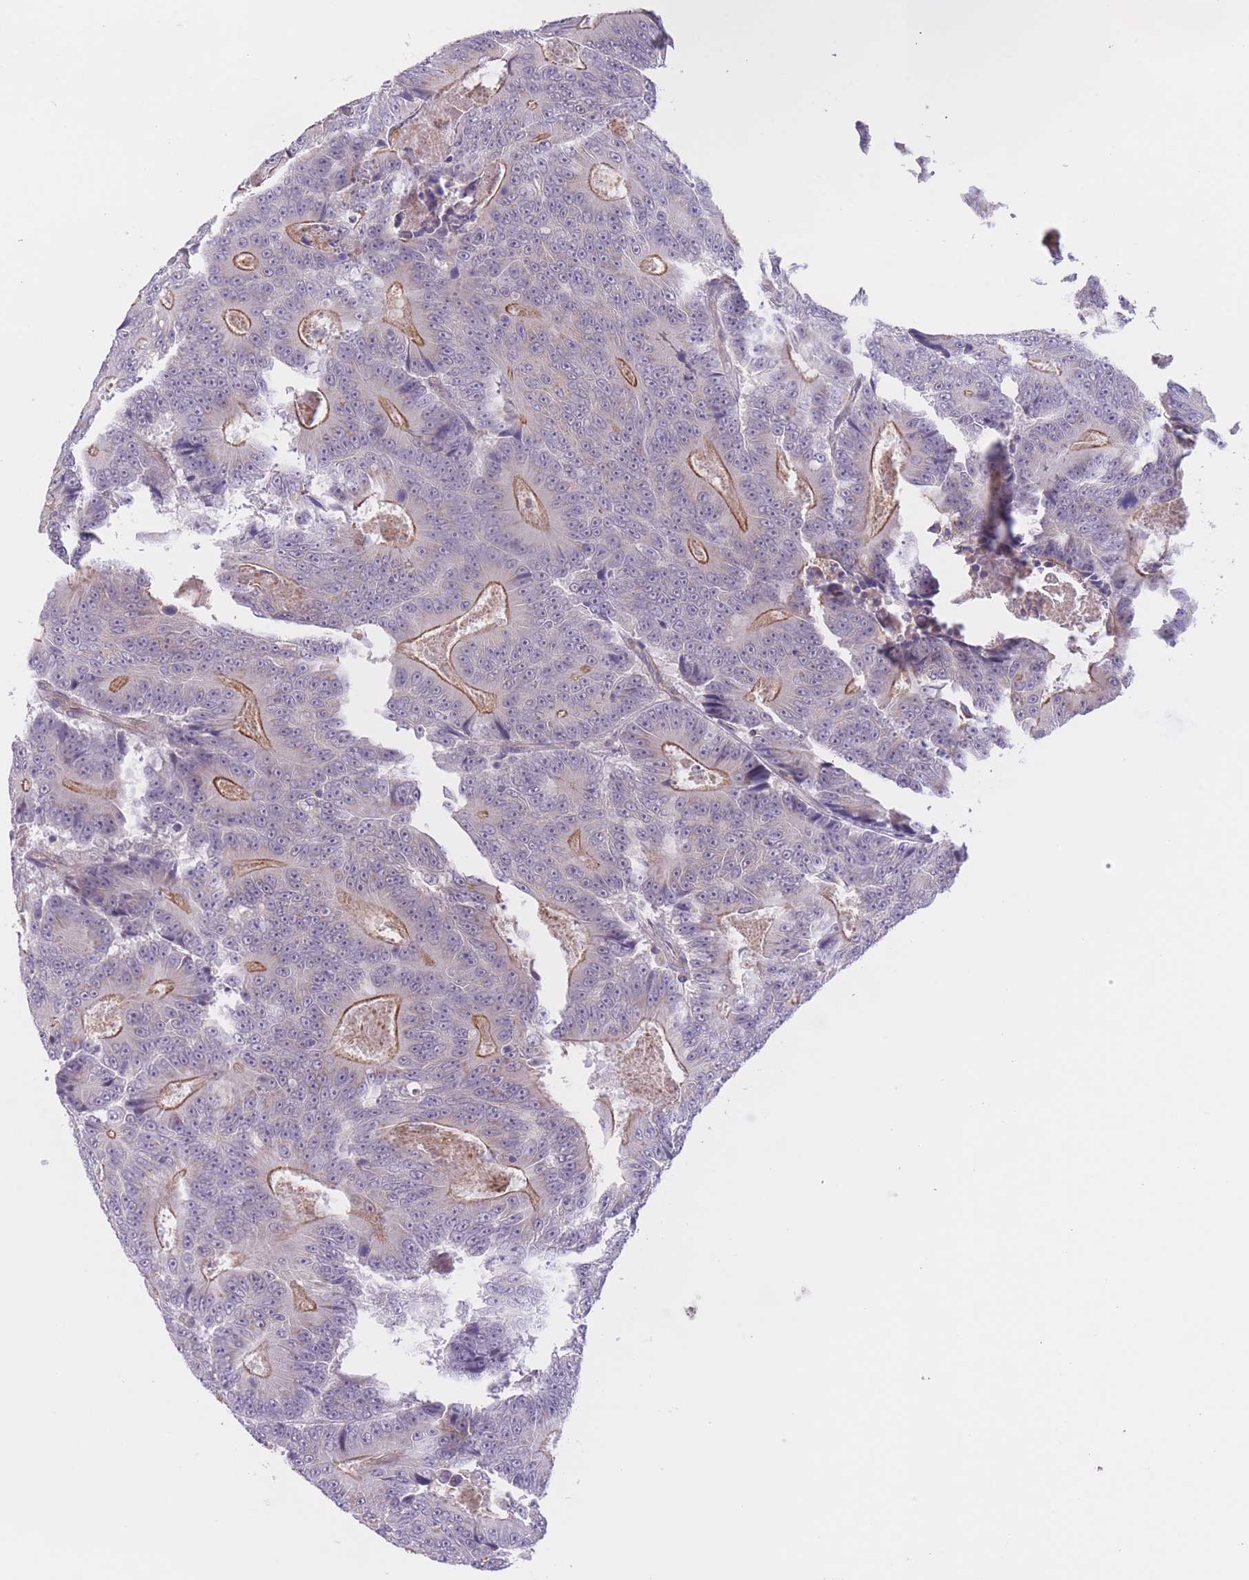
{"staining": {"intensity": "moderate", "quantity": "25%-75%", "location": "cytoplasmic/membranous"}, "tissue": "colorectal cancer", "cell_type": "Tumor cells", "image_type": "cancer", "snomed": [{"axis": "morphology", "description": "Adenocarcinoma, NOS"}, {"axis": "topography", "description": "Colon"}], "caption": "Colorectal cancer (adenocarcinoma) stained for a protein displays moderate cytoplasmic/membranous positivity in tumor cells. (brown staining indicates protein expression, while blue staining denotes nuclei).", "gene": "FUT5", "patient": {"sex": "male", "age": 83}}